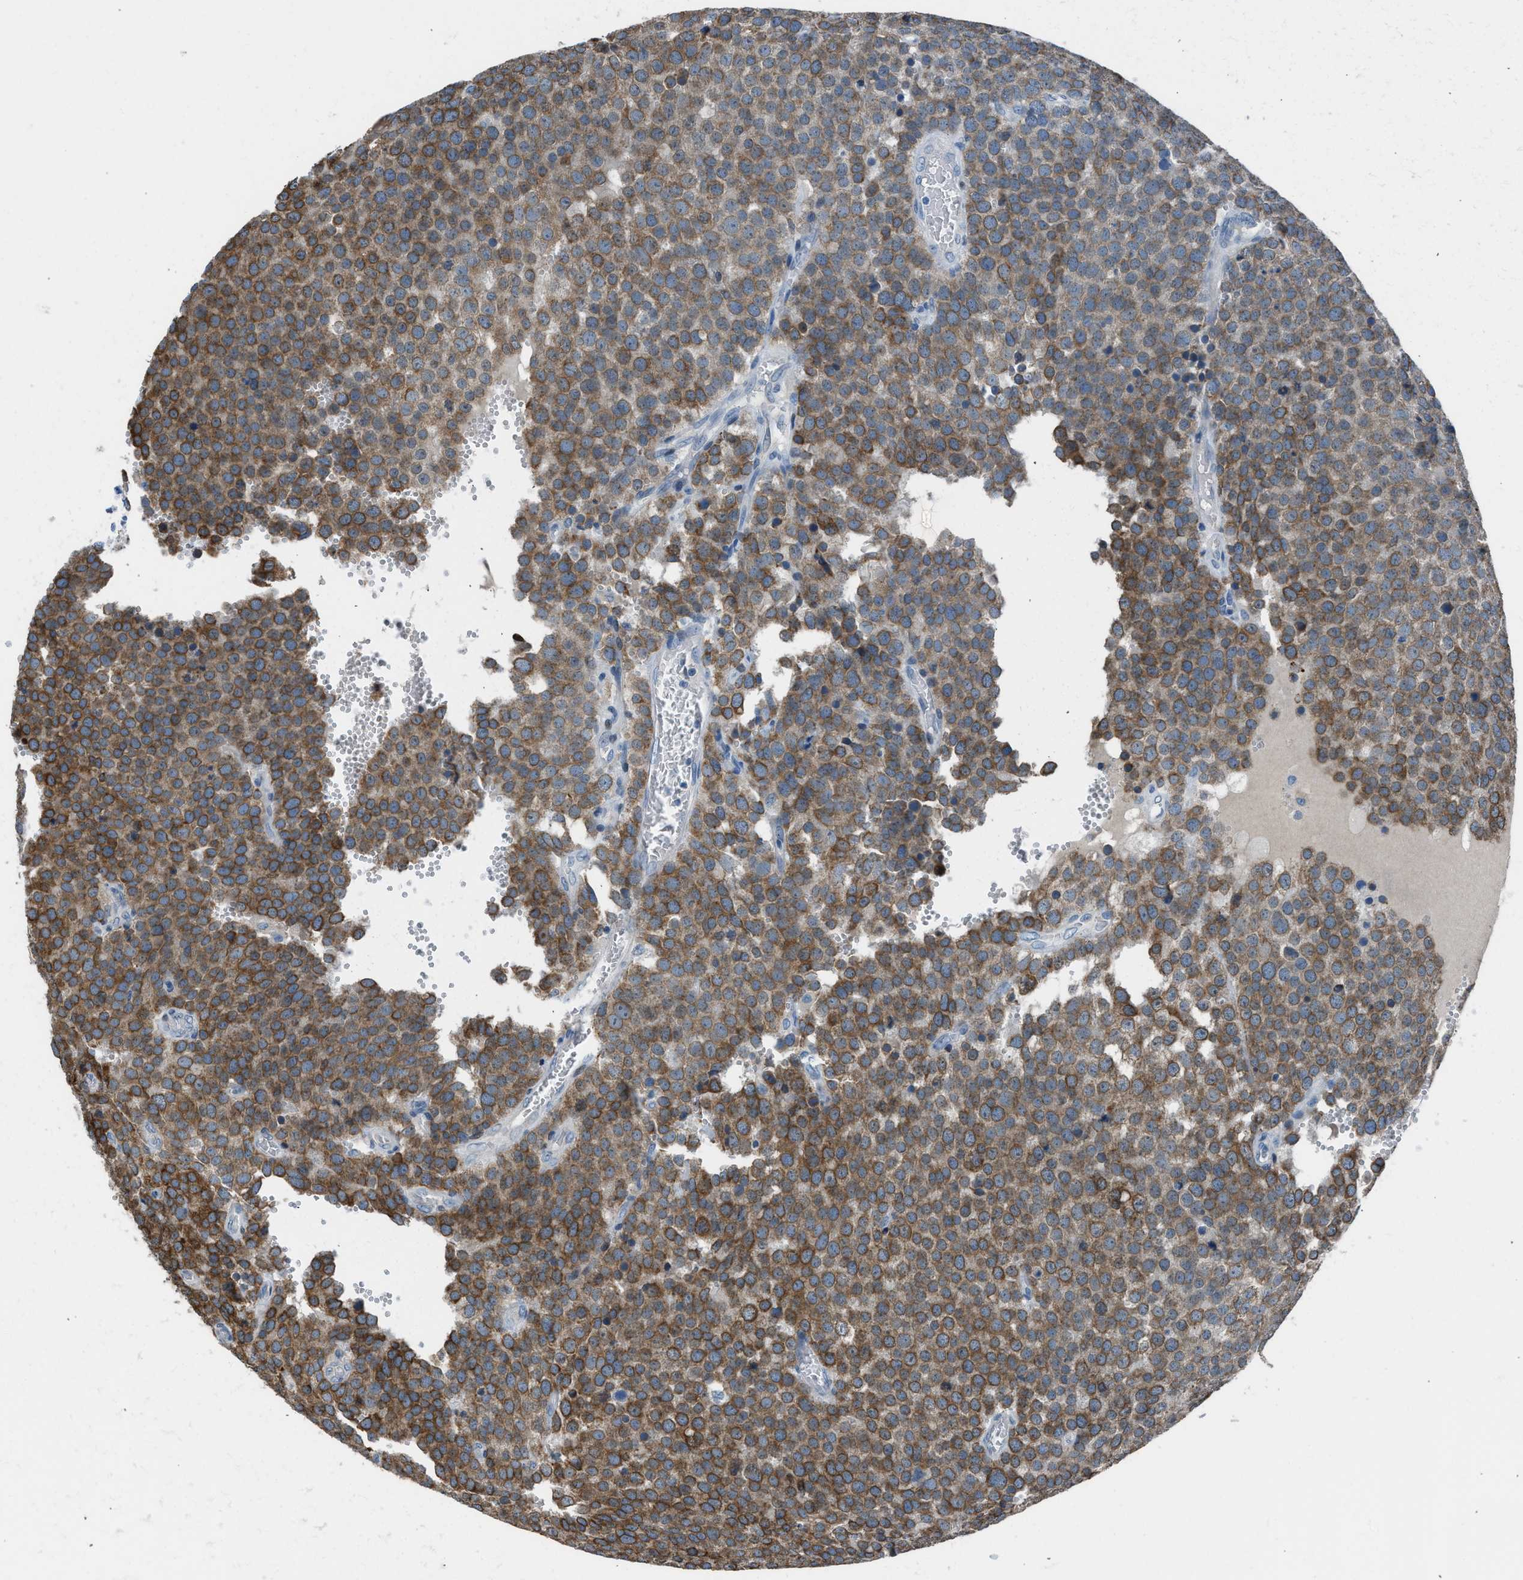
{"staining": {"intensity": "moderate", "quantity": ">75%", "location": "cytoplasmic/membranous"}, "tissue": "testis cancer", "cell_type": "Tumor cells", "image_type": "cancer", "snomed": [{"axis": "morphology", "description": "Normal tissue, NOS"}, {"axis": "morphology", "description": "Seminoma, NOS"}, {"axis": "topography", "description": "Testis"}], "caption": "Human testis cancer (seminoma) stained with a brown dye displays moderate cytoplasmic/membranous positive expression in about >75% of tumor cells.", "gene": "RNF41", "patient": {"sex": "male", "age": 71}}